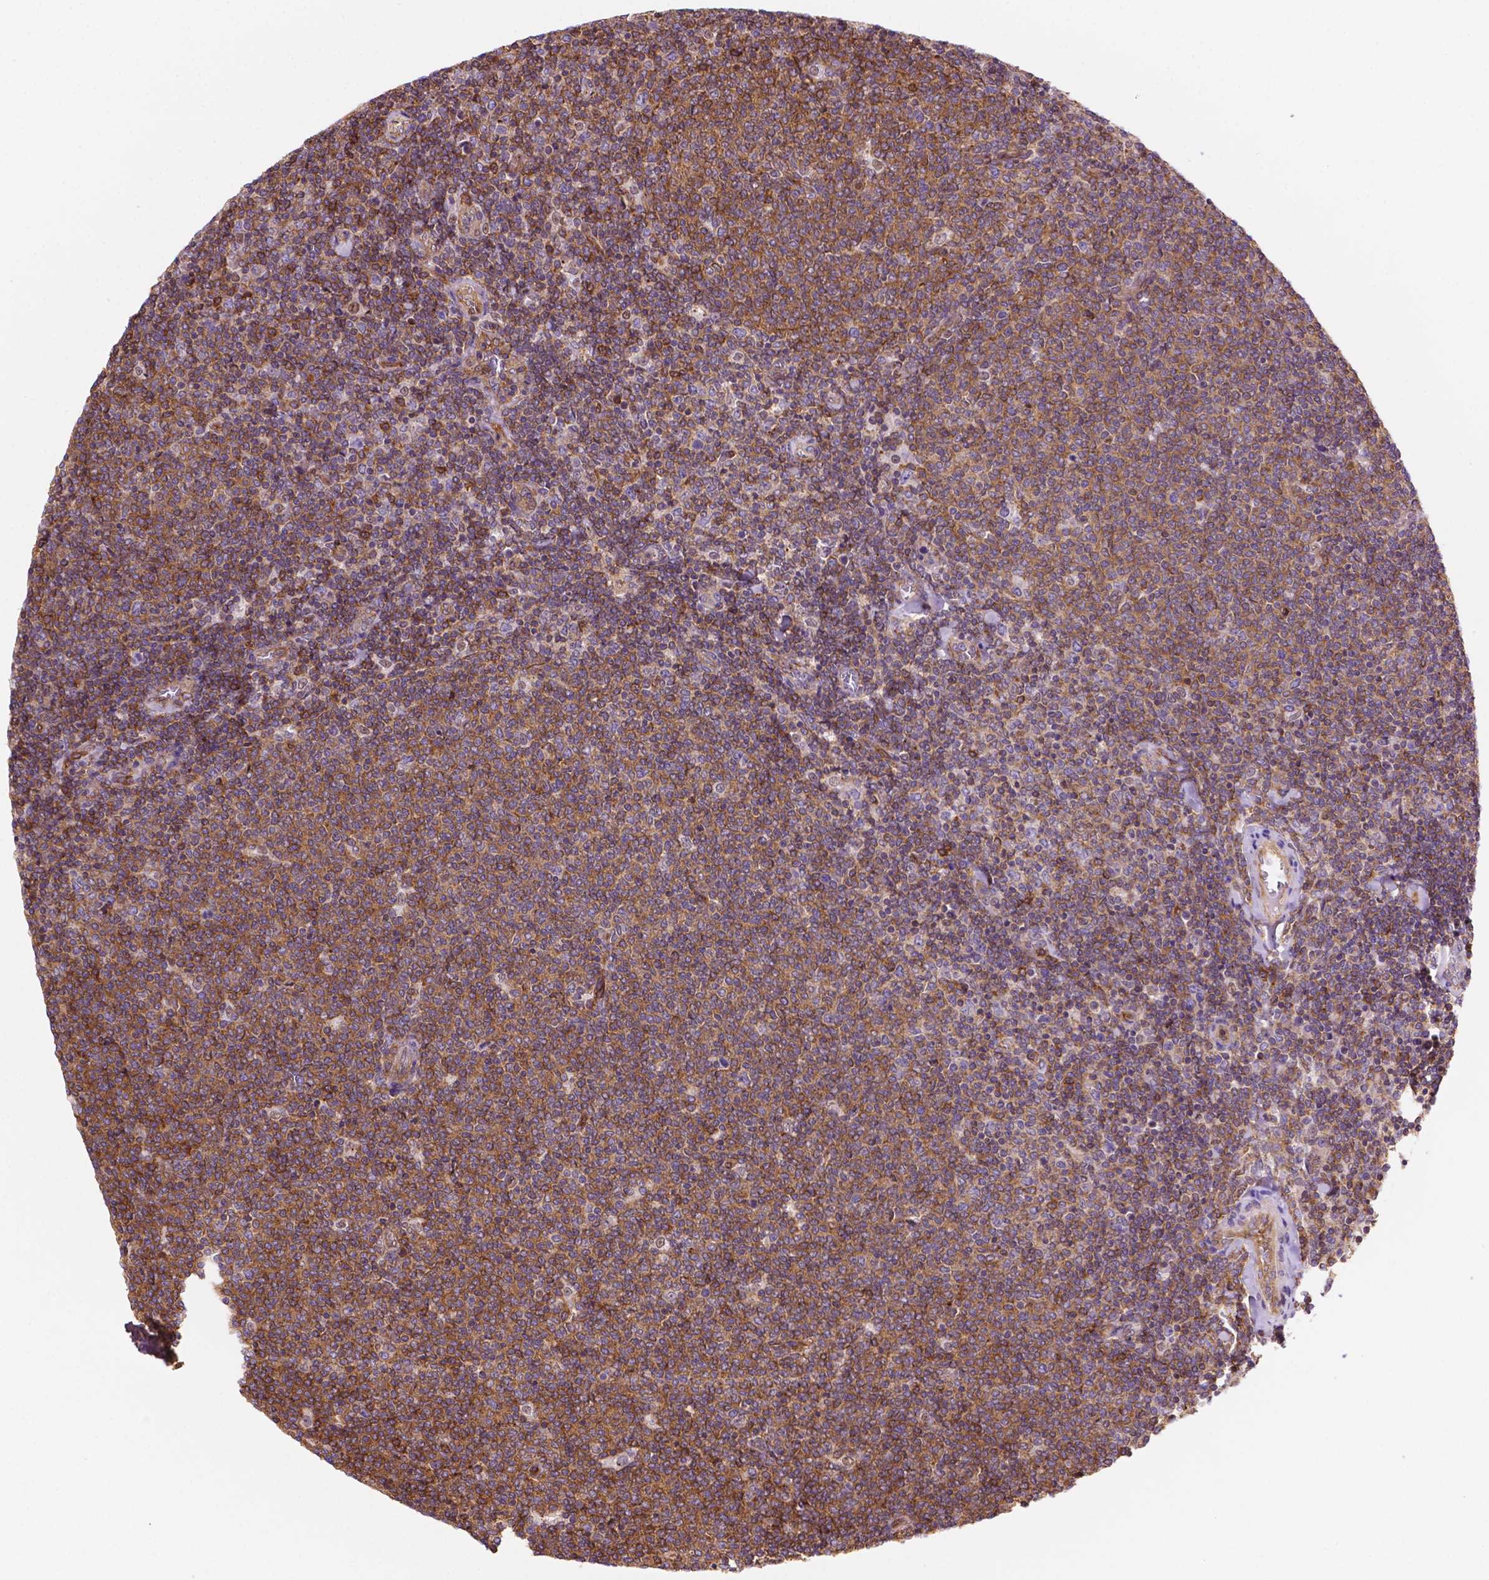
{"staining": {"intensity": "moderate", "quantity": ">75%", "location": "cytoplasmic/membranous"}, "tissue": "lymphoma", "cell_type": "Tumor cells", "image_type": "cancer", "snomed": [{"axis": "morphology", "description": "Malignant lymphoma, non-Hodgkin's type, Low grade"}, {"axis": "topography", "description": "Lymph node"}], "caption": "IHC photomicrograph of neoplastic tissue: human lymphoma stained using IHC demonstrates medium levels of moderate protein expression localized specifically in the cytoplasmic/membranous of tumor cells, appearing as a cytoplasmic/membranous brown color.", "gene": "DCN", "patient": {"sex": "male", "age": 52}}